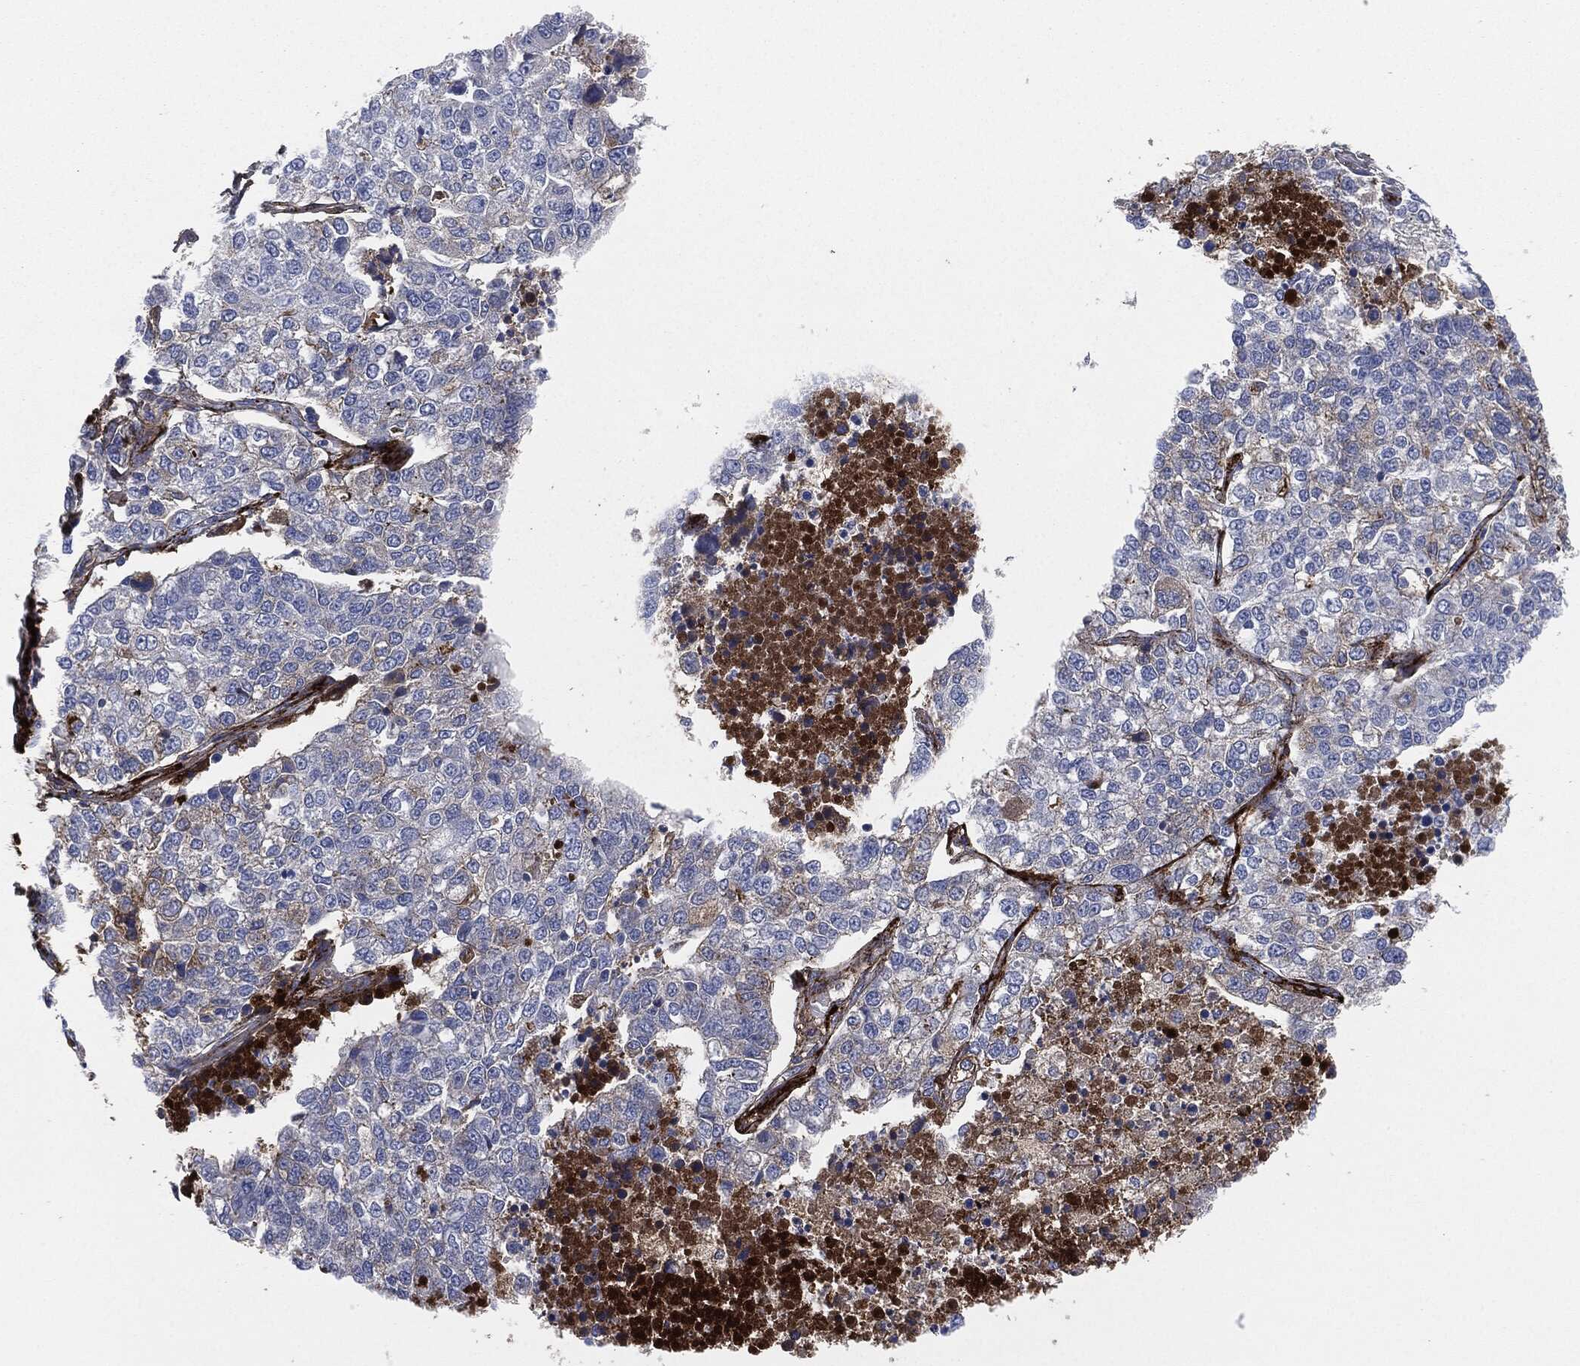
{"staining": {"intensity": "weak", "quantity": "<25%", "location": "cytoplasmic/membranous"}, "tissue": "lung cancer", "cell_type": "Tumor cells", "image_type": "cancer", "snomed": [{"axis": "morphology", "description": "Adenocarcinoma, NOS"}, {"axis": "topography", "description": "Lung"}], "caption": "This is a micrograph of immunohistochemistry (IHC) staining of lung cancer (adenocarcinoma), which shows no staining in tumor cells.", "gene": "APOB", "patient": {"sex": "male", "age": 49}}